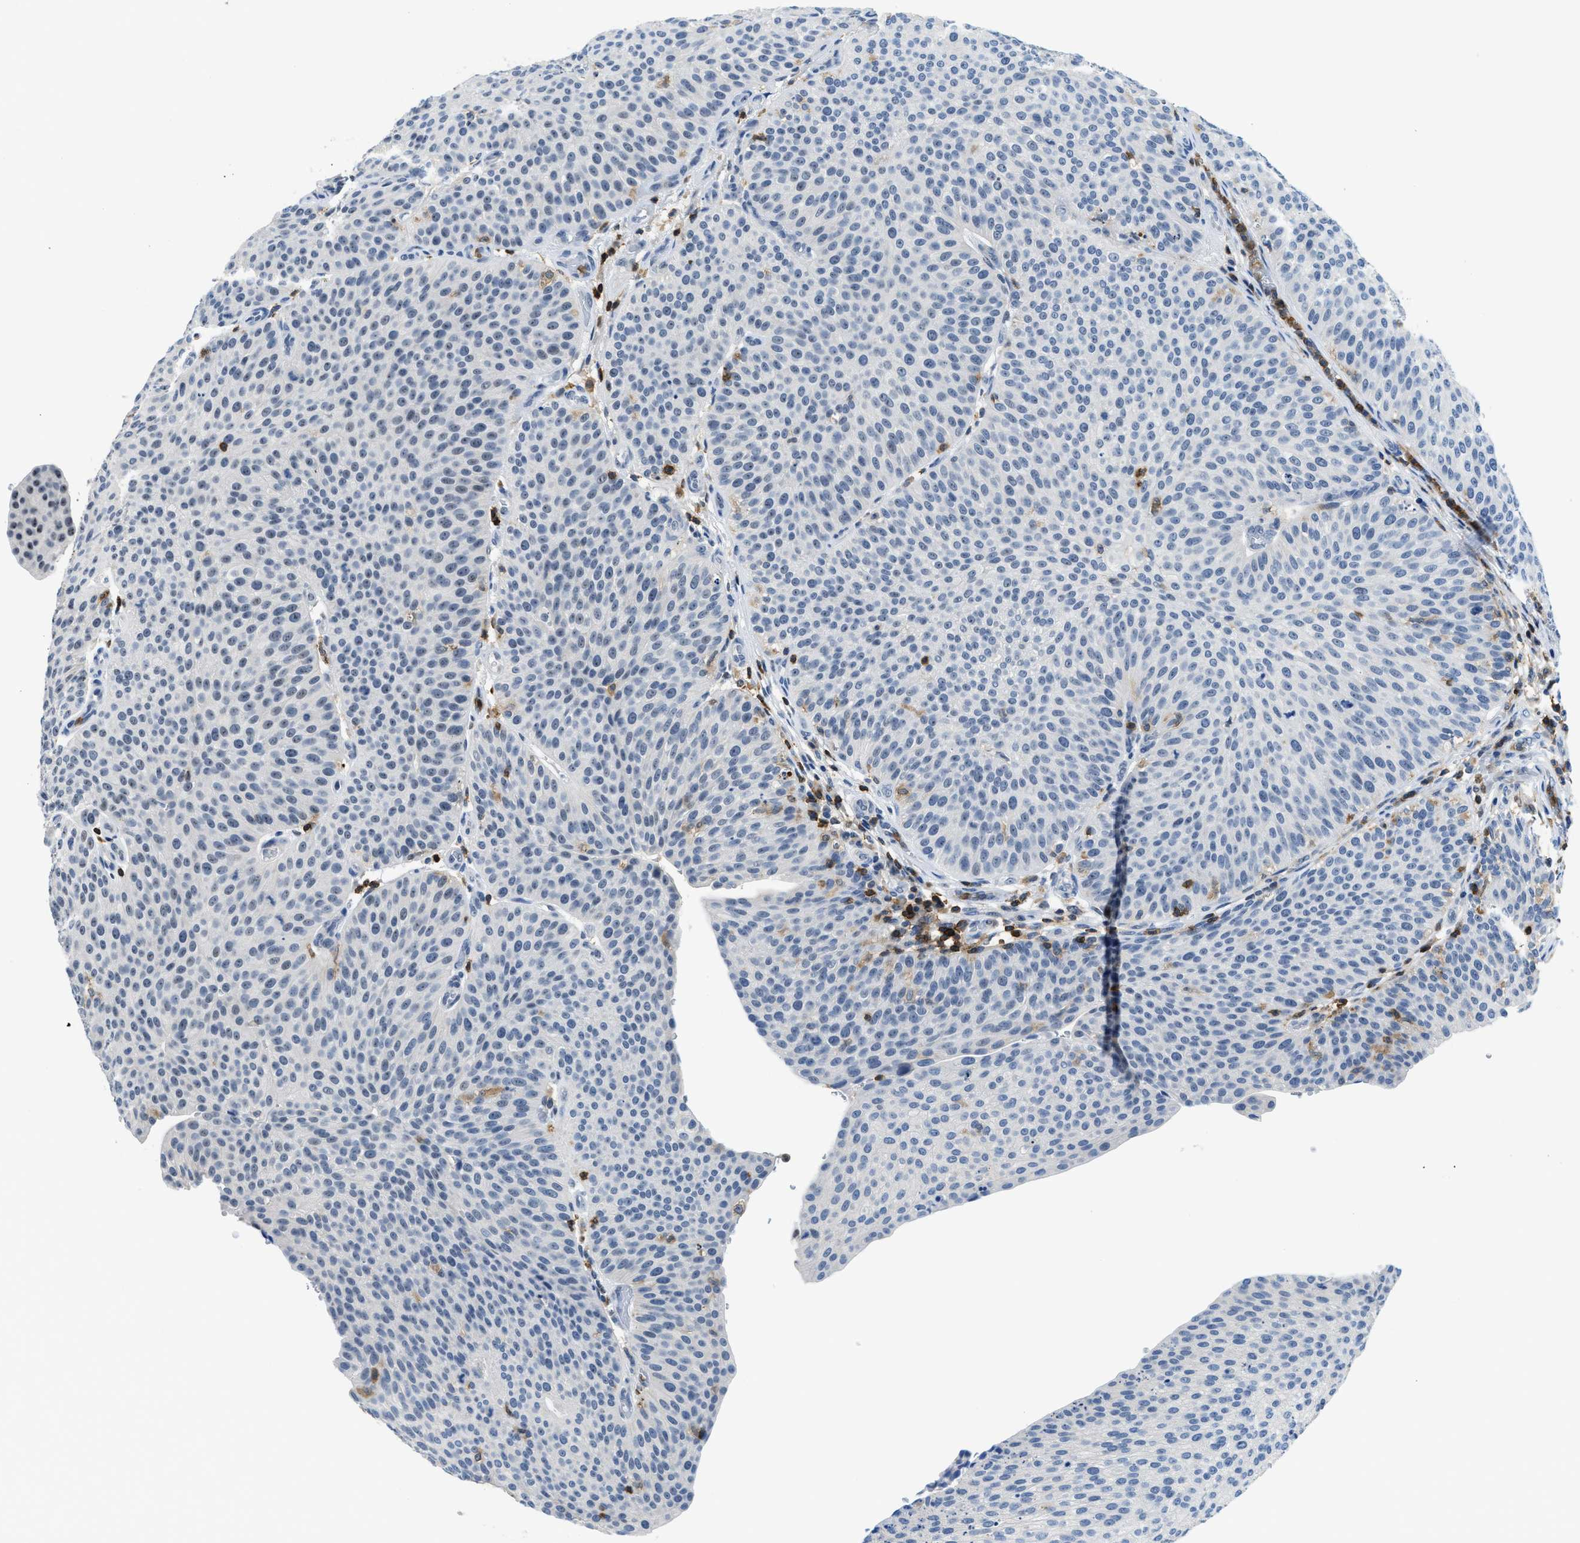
{"staining": {"intensity": "negative", "quantity": "none", "location": "none"}, "tissue": "urothelial cancer", "cell_type": "Tumor cells", "image_type": "cancer", "snomed": [{"axis": "morphology", "description": "Urothelial carcinoma, Low grade"}, {"axis": "topography", "description": "Smooth muscle"}, {"axis": "topography", "description": "Urinary bladder"}], "caption": "The IHC micrograph has no significant positivity in tumor cells of urothelial carcinoma (low-grade) tissue.", "gene": "FAM151A", "patient": {"sex": "male", "age": 60}}